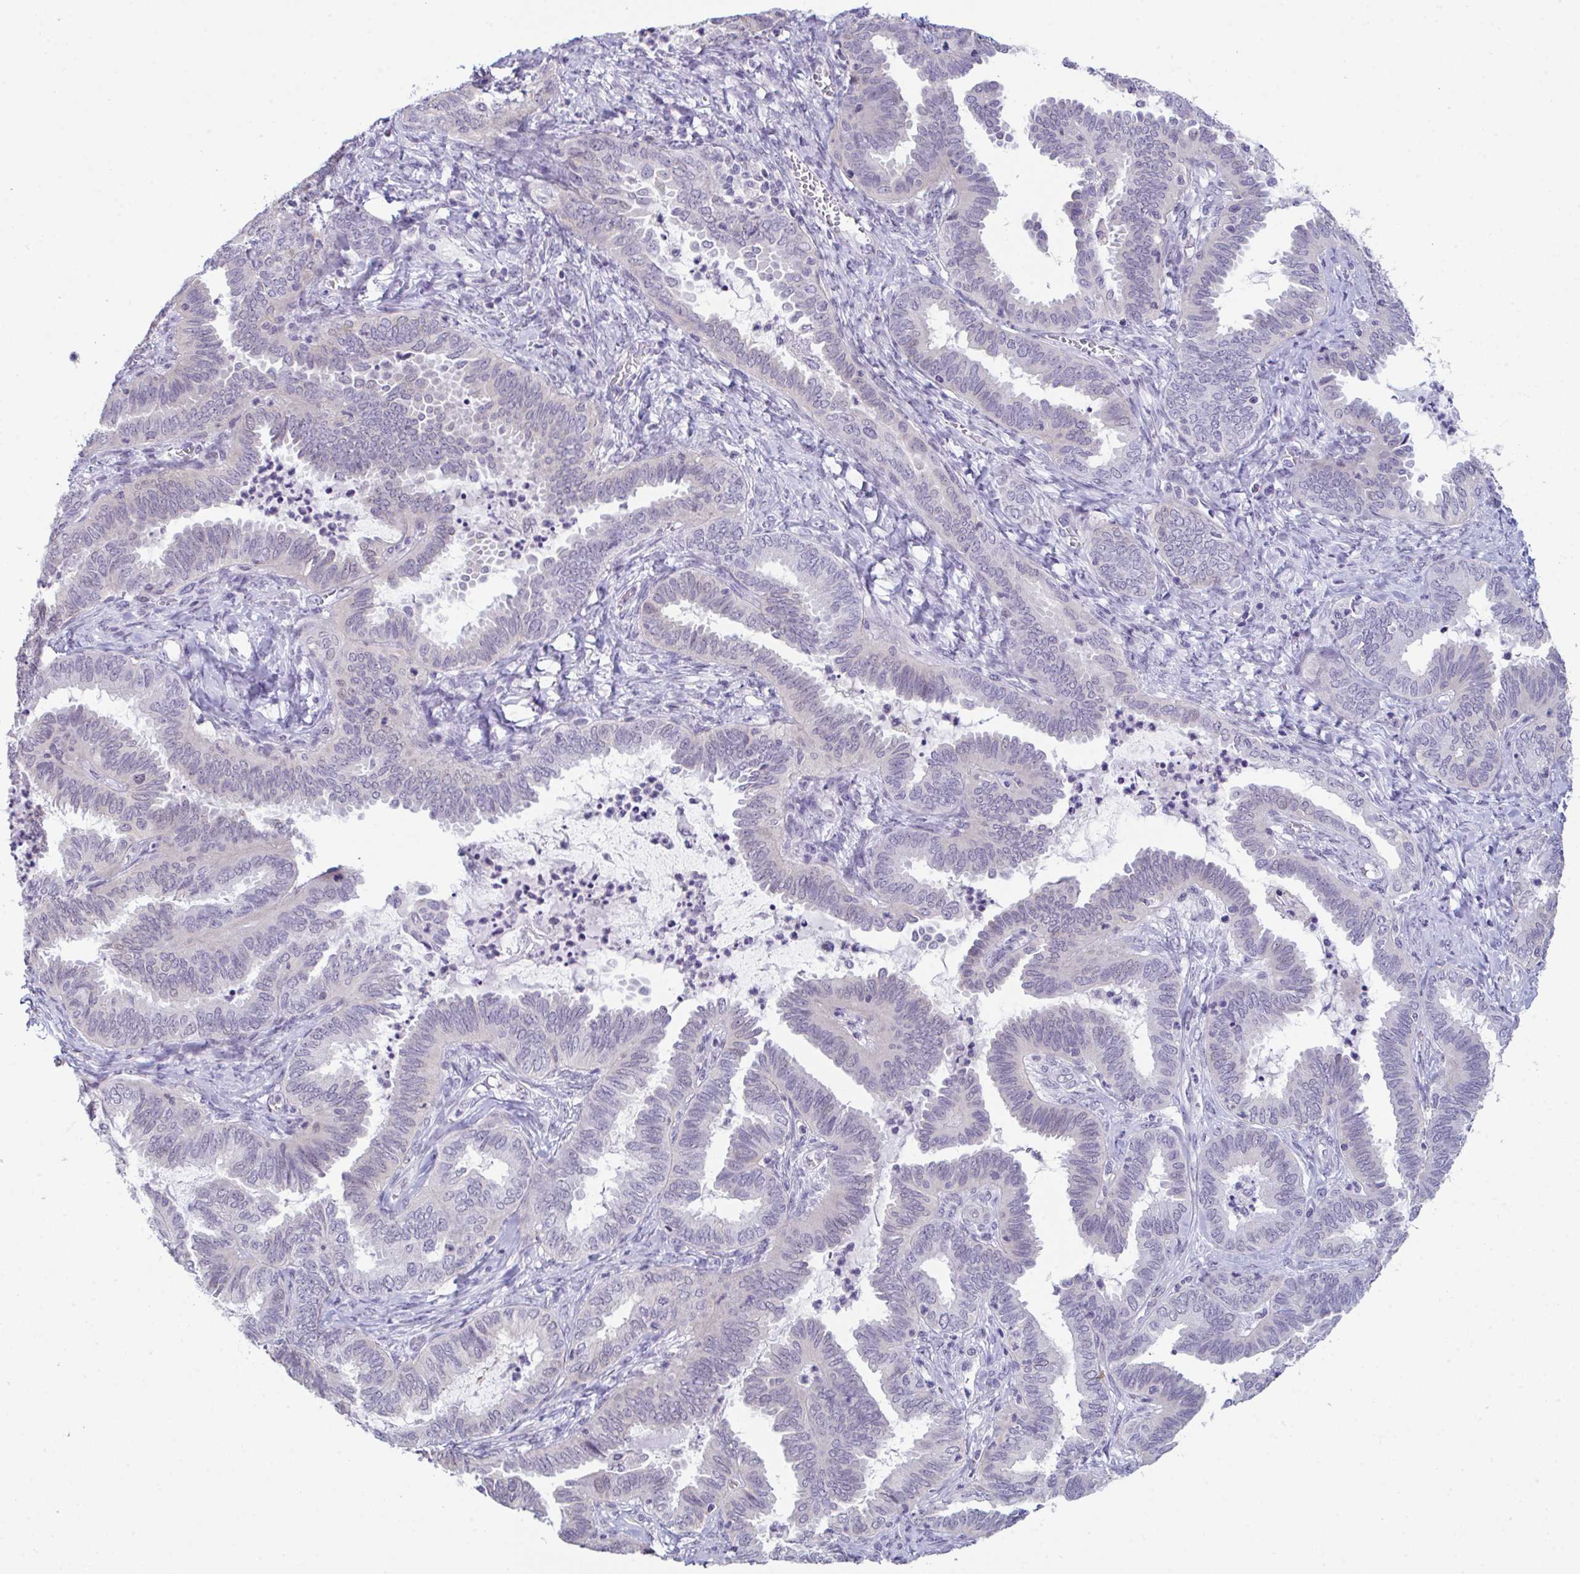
{"staining": {"intensity": "negative", "quantity": "none", "location": "none"}, "tissue": "ovarian cancer", "cell_type": "Tumor cells", "image_type": "cancer", "snomed": [{"axis": "morphology", "description": "Carcinoma, endometroid"}, {"axis": "topography", "description": "Ovary"}], "caption": "Immunohistochemistry micrograph of ovarian endometroid carcinoma stained for a protein (brown), which shows no positivity in tumor cells.", "gene": "ATP6V0D2", "patient": {"sex": "female", "age": 70}}